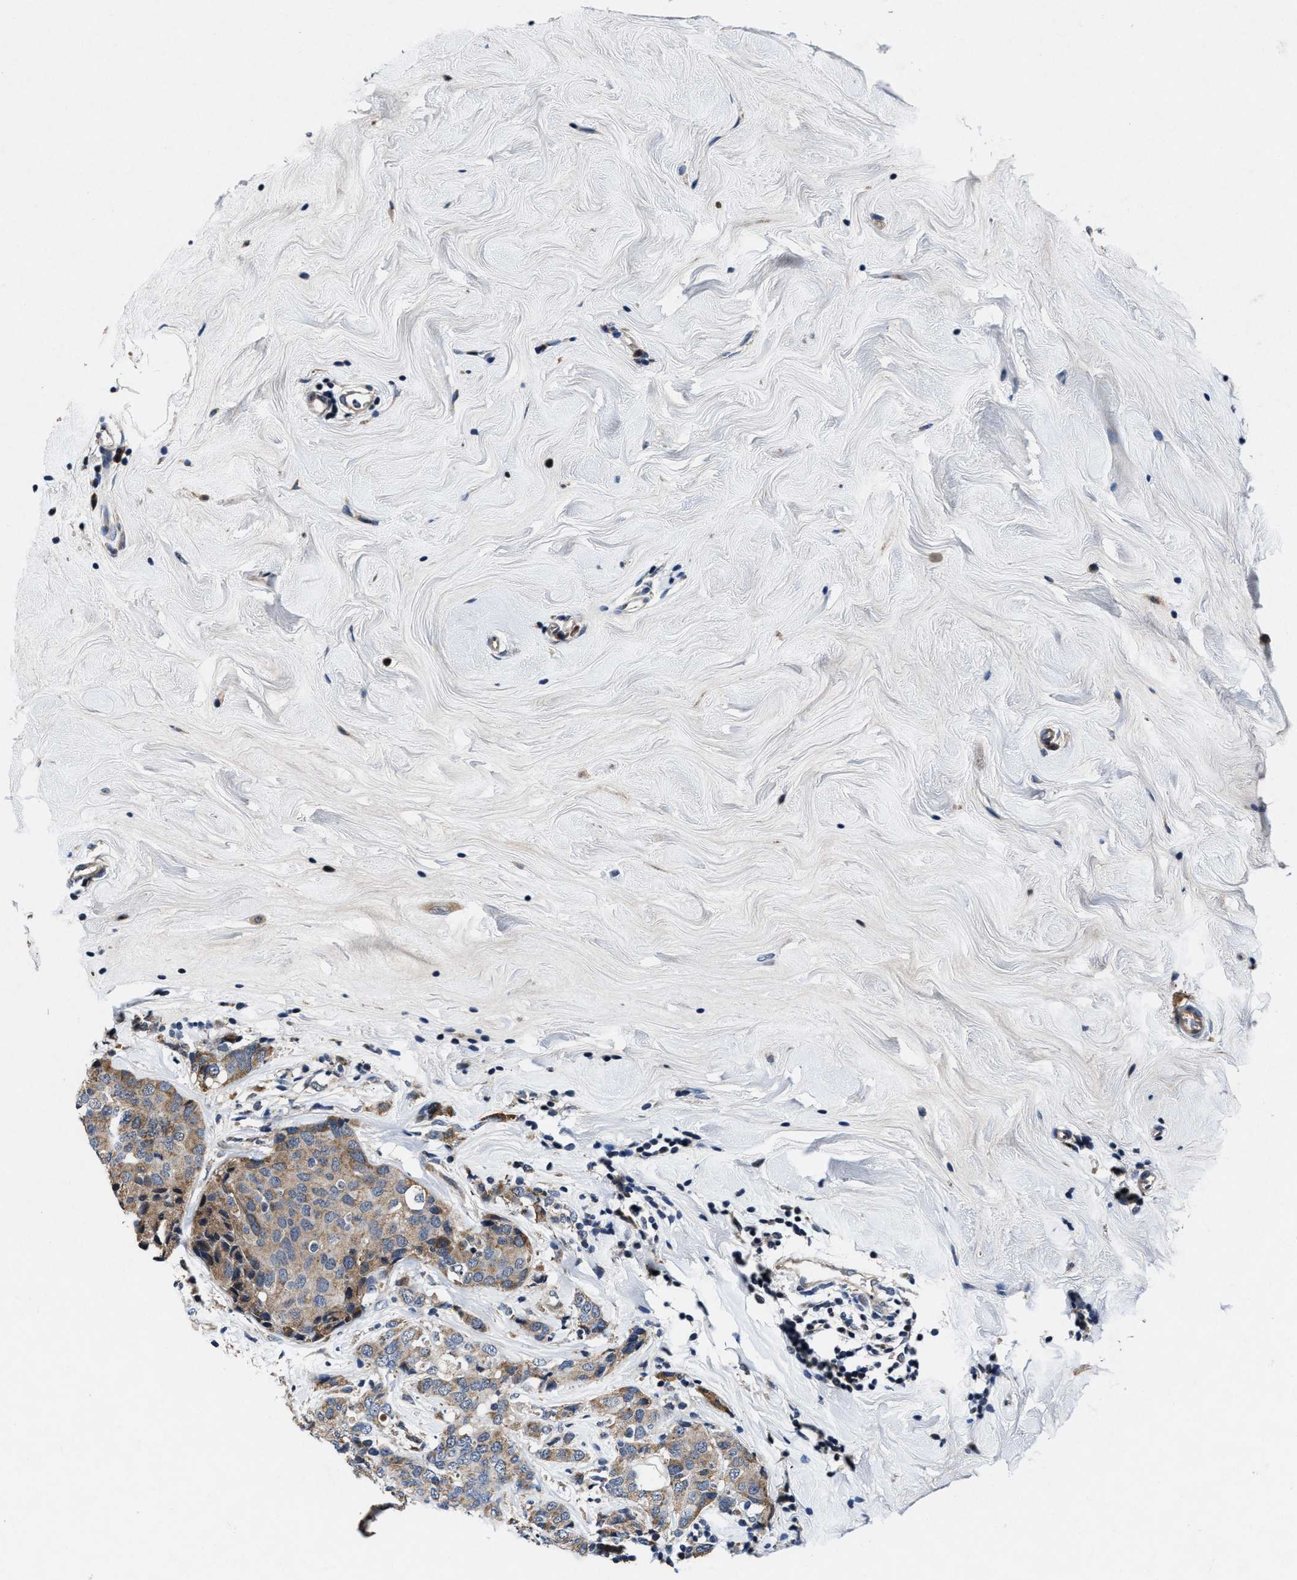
{"staining": {"intensity": "moderate", "quantity": "25%-75%", "location": "cytoplasmic/membranous"}, "tissue": "breast cancer", "cell_type": "Tumor cells", "image_type": "cancer", "snomed": [{"axis": "morphology", "description": "Lobular carcinoma"}, {"axis": "topography", "description": "Breast"}], "caption": "A histopathology image showing moderate cytoplasmic/membranous positivity in approximately 25%-75% of tumor cells in lobular carcinoma (breast), as visualized by brown immunohistochemical staining.", "gene": "TMEM53", "patient": {"sex": "female", "age": 59}}